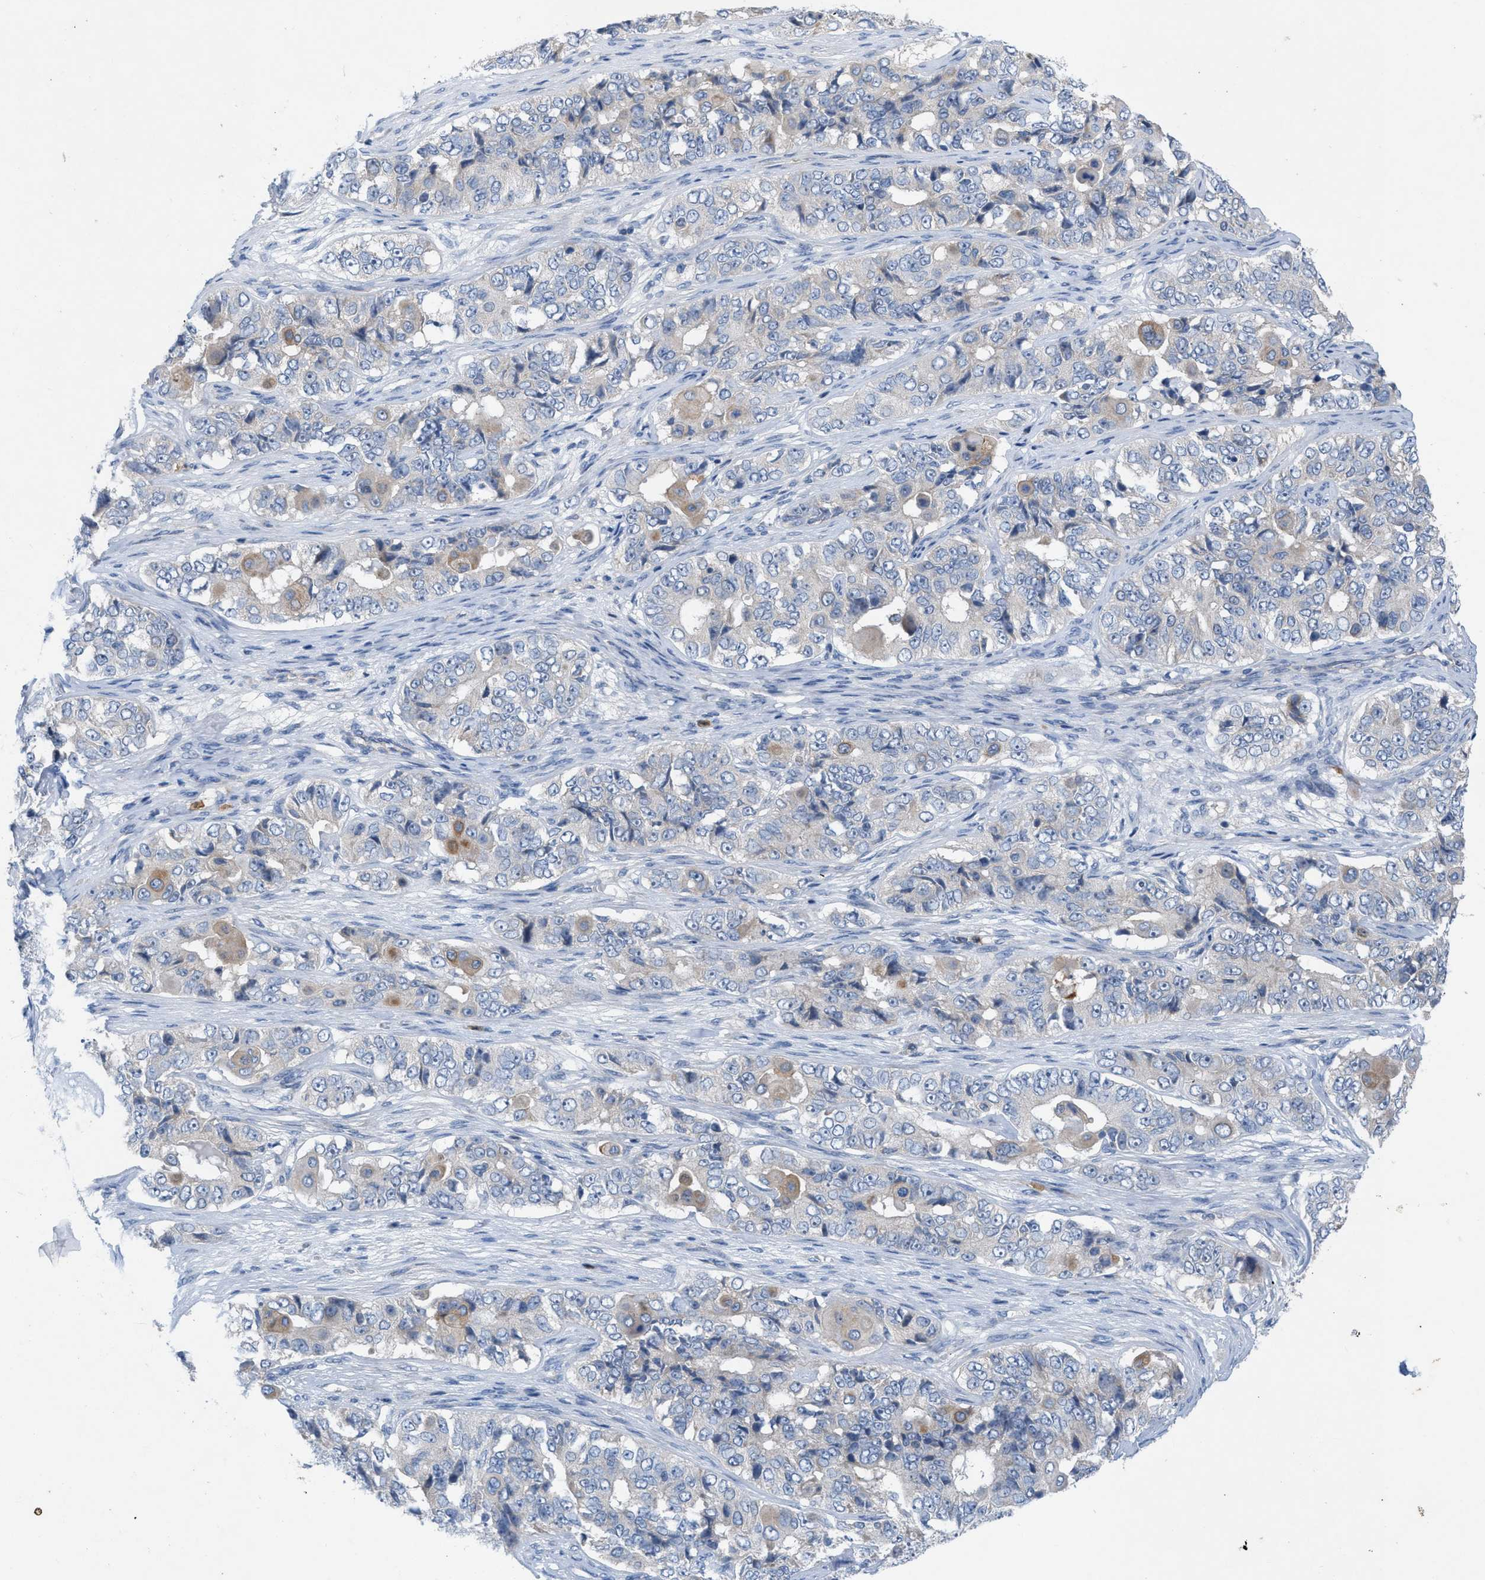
{"staining": {"intensity": "moderate", "quantity": "<25%", "location": "cytoplasmic/membranous"}, "tissue": "ovarian cancer", "cell_type": "Tumor cells", "image_type": "cancer", "snomed": [{"axis": "morphology", "description": "Carcinoma, endometroid"}, {"axis": "topography", "description": "Ovary"}], "caption": "This histopathology image exhibits immunohistochemistry (IHC) staining of ovarian endometroid carcinoma, with low moderate cytoplasmic/membranous expression in about <25% of tumor cells.", "gene": "PLPPR5", "patient": {"sex": "female", "age": 51}}